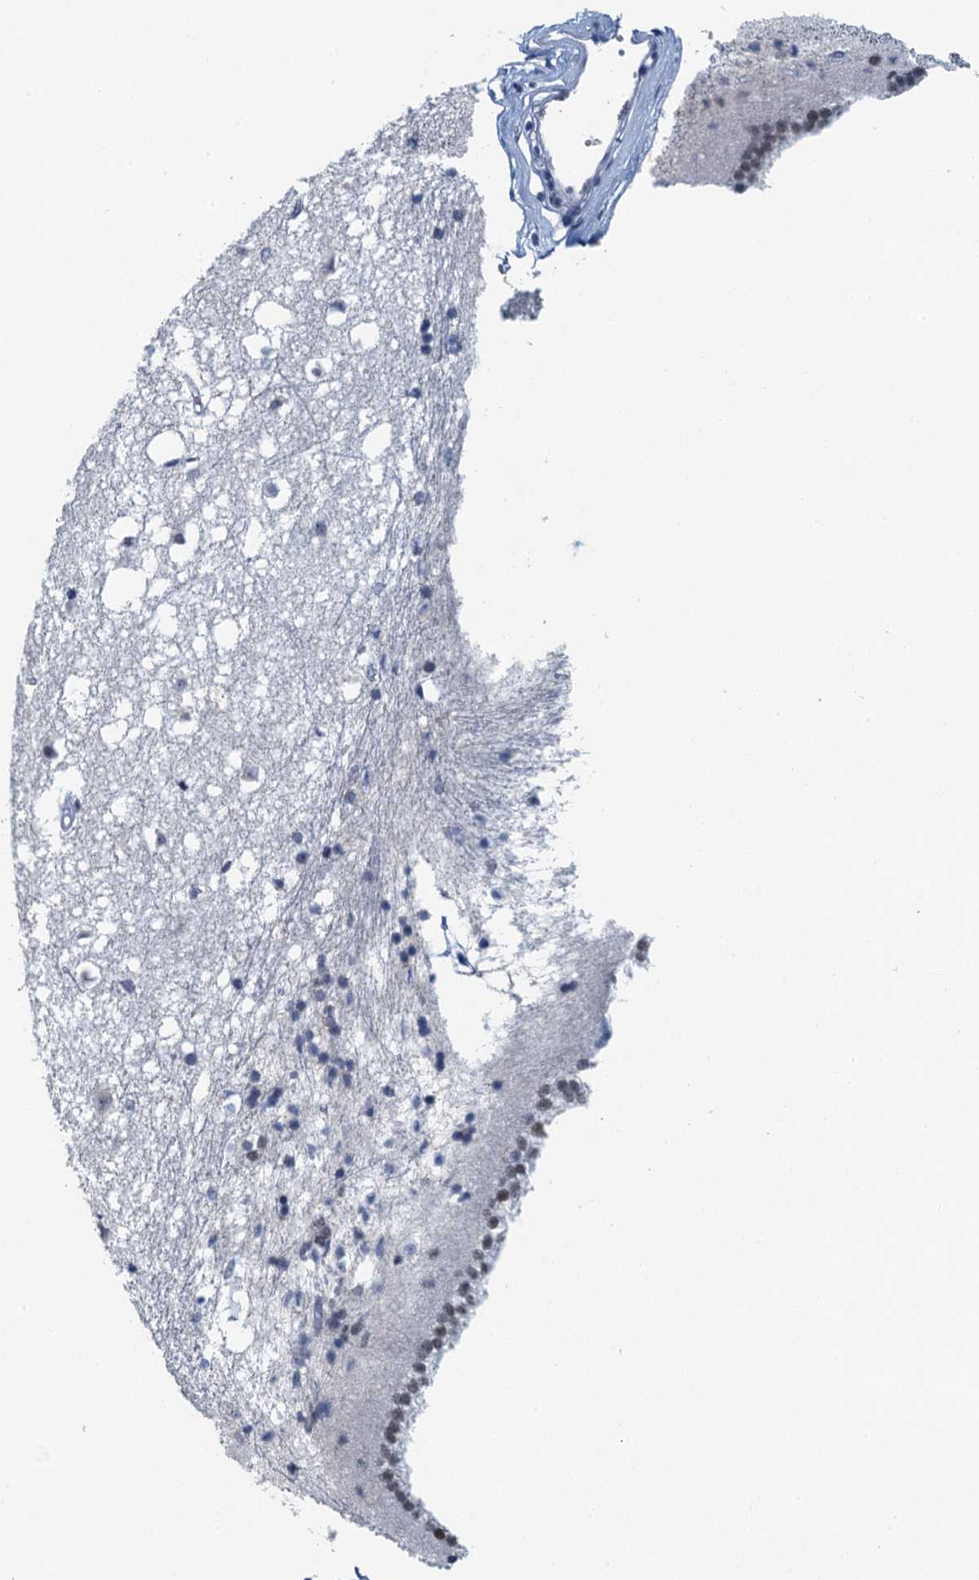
{"staining": {"intensity": "negative", "quantity": "none", "location": "none"}, "tissue": "caudate", "cell_type": "Glial cells", "image_type": "normal", "snomed": [{"axis": "morphology", "description": "Normal tissue, NOS"}, {"axis": "topography", "description": "Lateral ventricle wall"}], "caption": "Immunohistochemistry of benign caudate displays no expression in glial cells.", "gene": "TTLL9", "patient": {"sex": "male", "age": 45}}